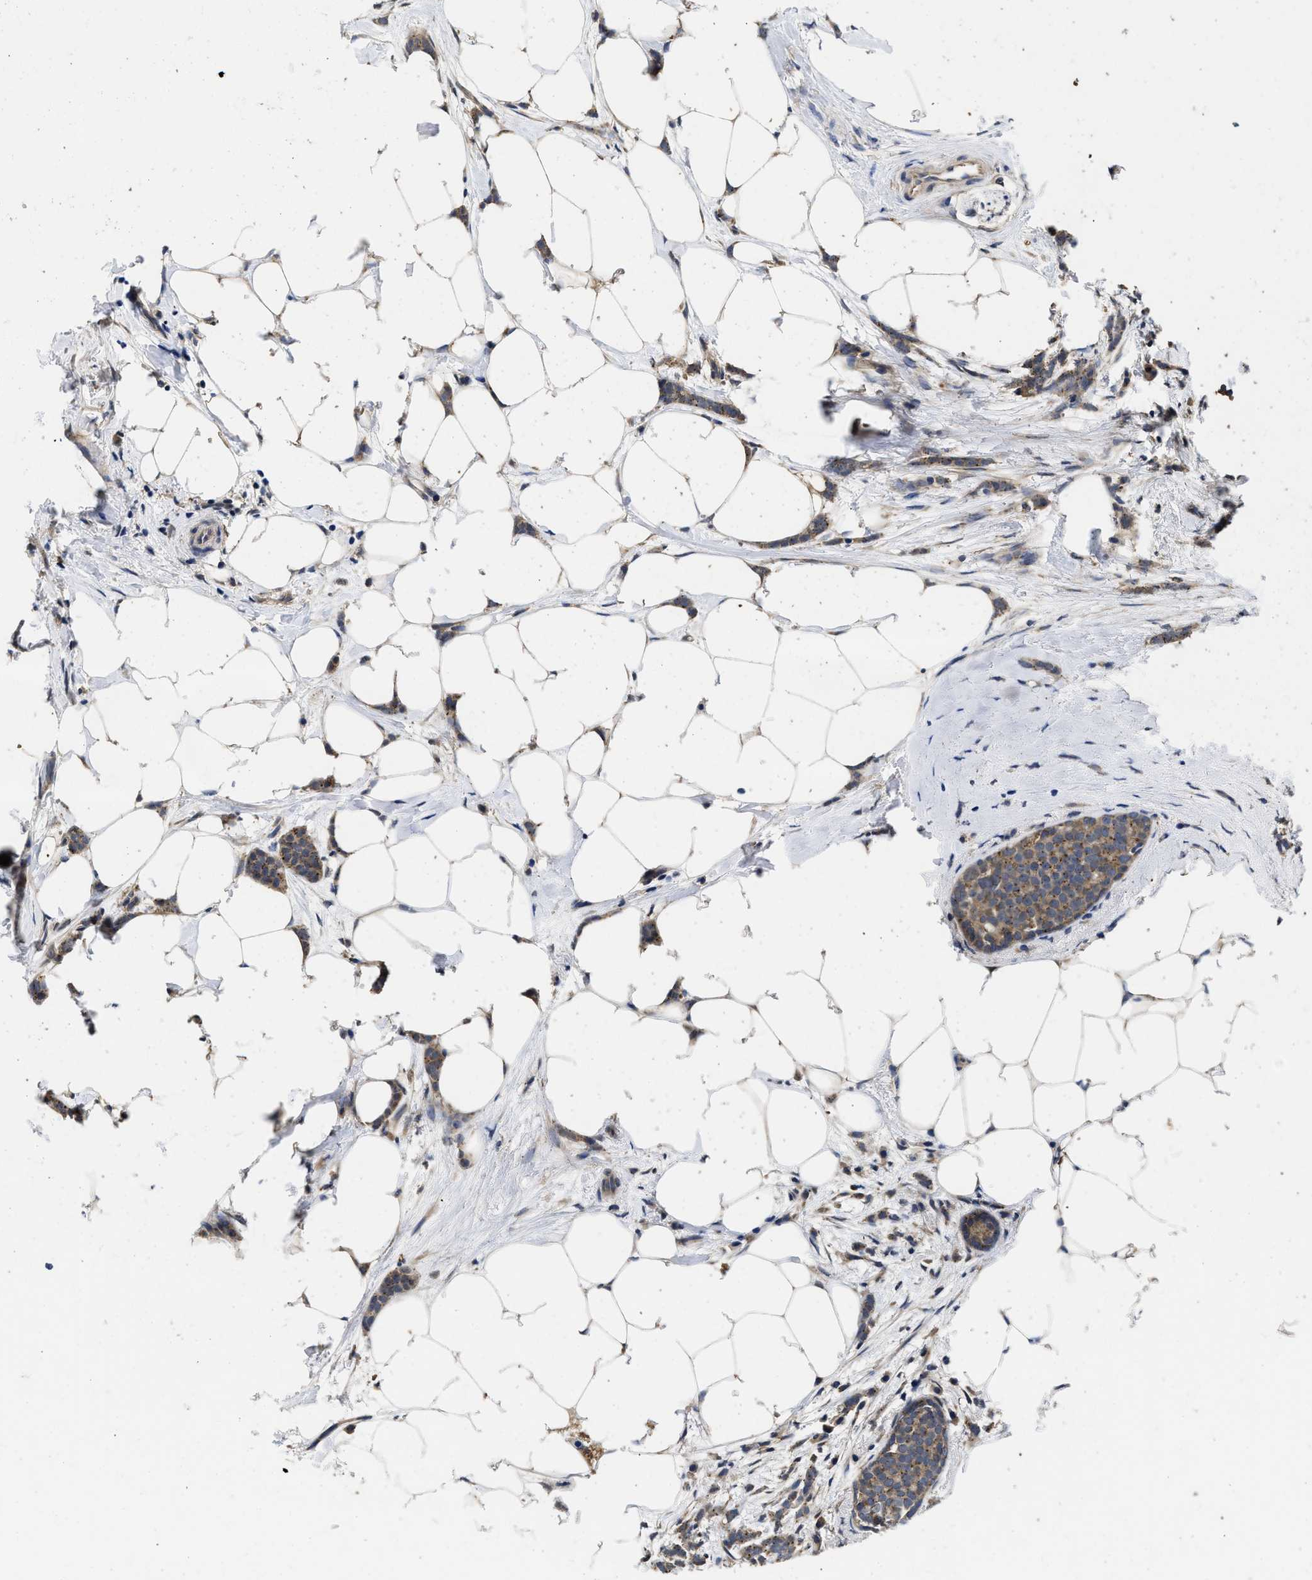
{"staining": {"intensity": "moderate", "quantity": ">75%", "location": "cytoplasmic/membranous"}, "tissue": "breast cancer", "cell_type": "Tumor cells", "image_type": "cancer", "snomed": [{"axis": "morphology", "description": "Lobular carcinoma, in situ"}, {"axis": "morphology", "description": "Lobular carcinoma"}, {"axis": "topography", "description": "Breast"}], "caption": "Approximately >75% of tumor cells in human breast cancer exhibit moderate cytoplasmic/membranous protein staining as visualized by brown immunohistochemical staining.", "gene": "PKD2", "patient": {"sex": "female", "age": 41}}